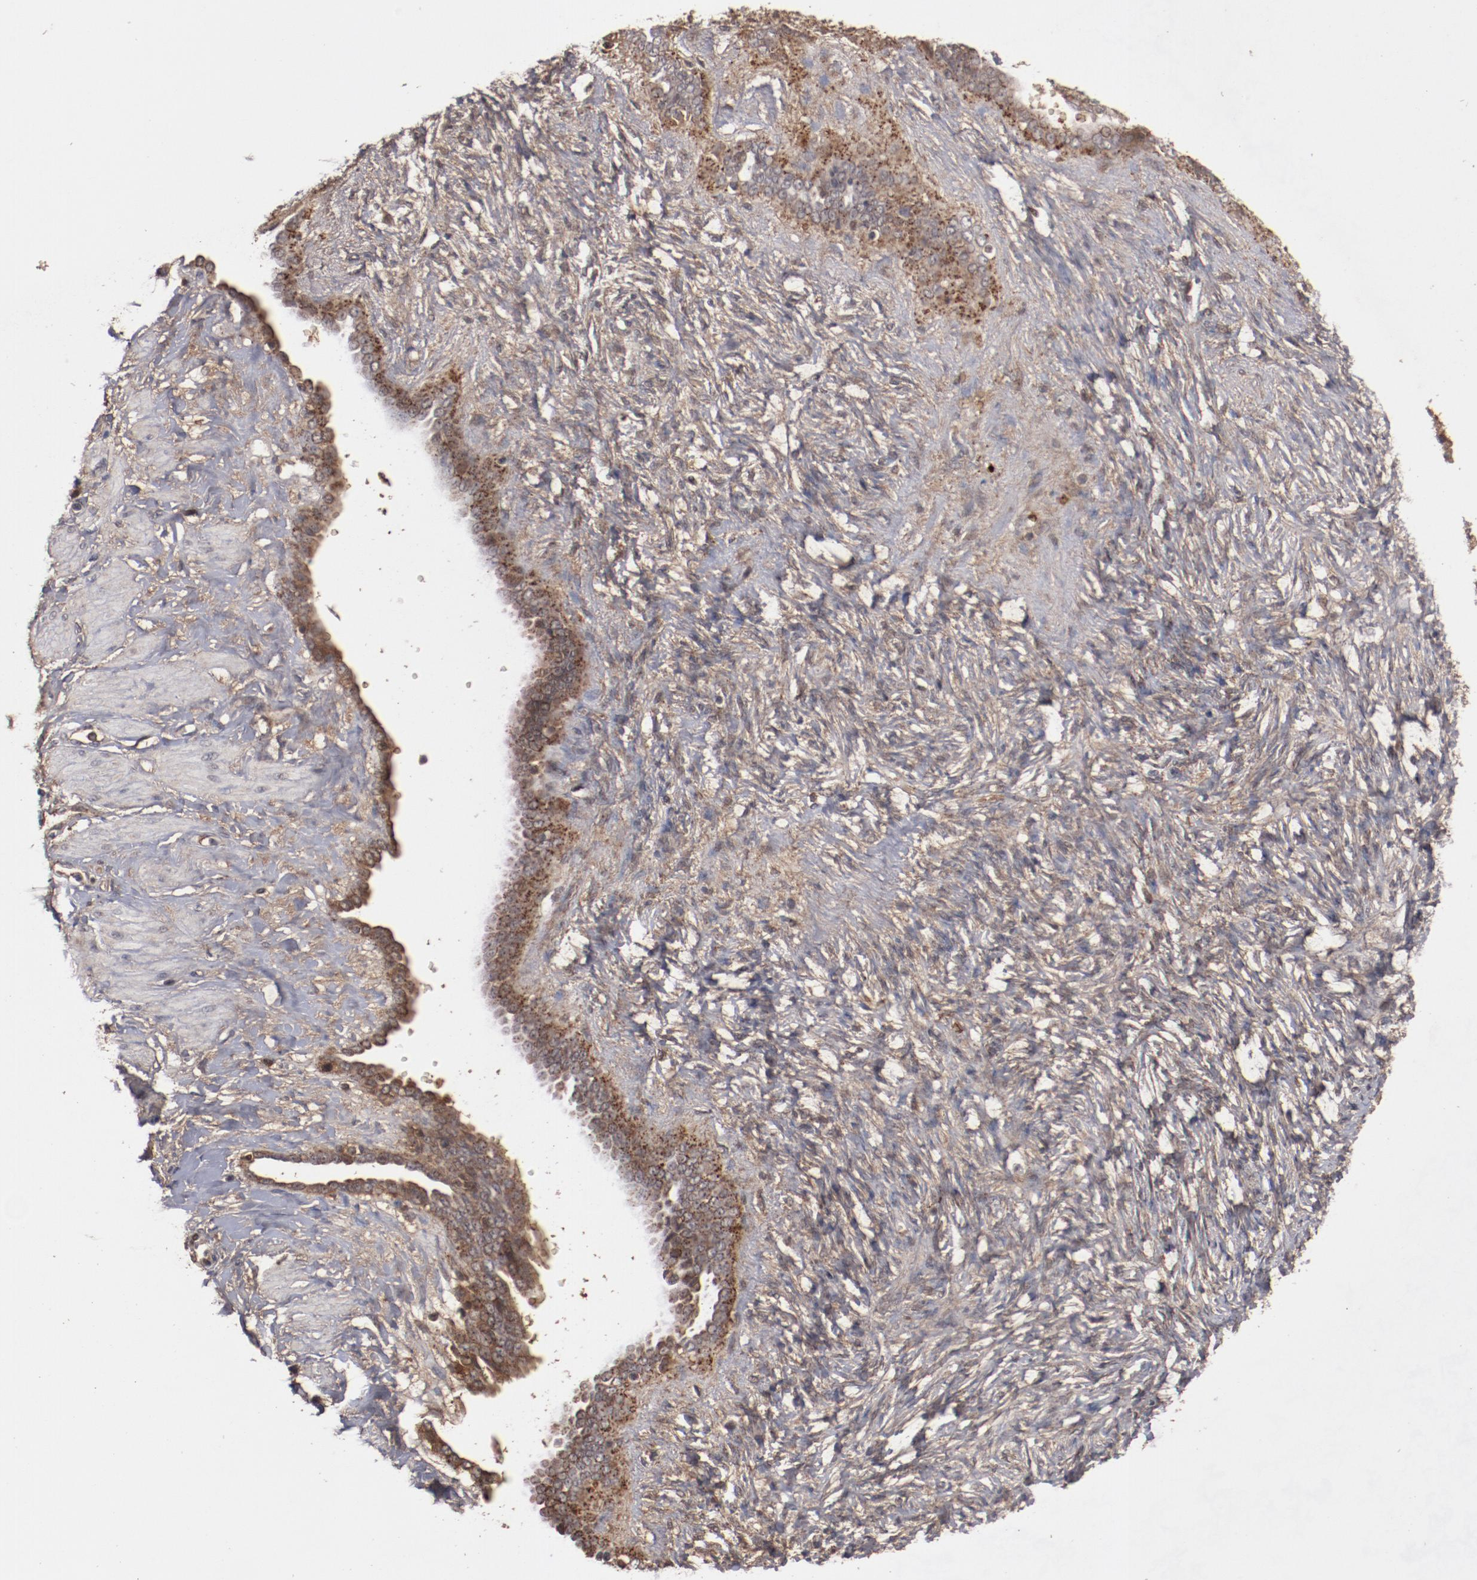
{"staining": {"intensity": "moderate", "quantity": ">75%", "location": "cytoplasmic/membranous"}, "tissue": "ovarian cancer", "cell_type": "Tumor cells", "image_type": "cancer", "snomed": [{"axis": "morphology", "description": "Normal tissue, NOS"}, {"axis": "morphology", "description": "Cystadenocarcinoma, serous, NOS"}, {"axis": "topography", "description": "Ovary"}], "caption": "This micrograph displays IHC staining of ovarian serous cystadenocarcinoma, with medium moderate cytoplasmic/membranous positivity in about >75% of tumor cells.", "gene": "TENM1", "patient": {"sex": "female", "age": 62}}